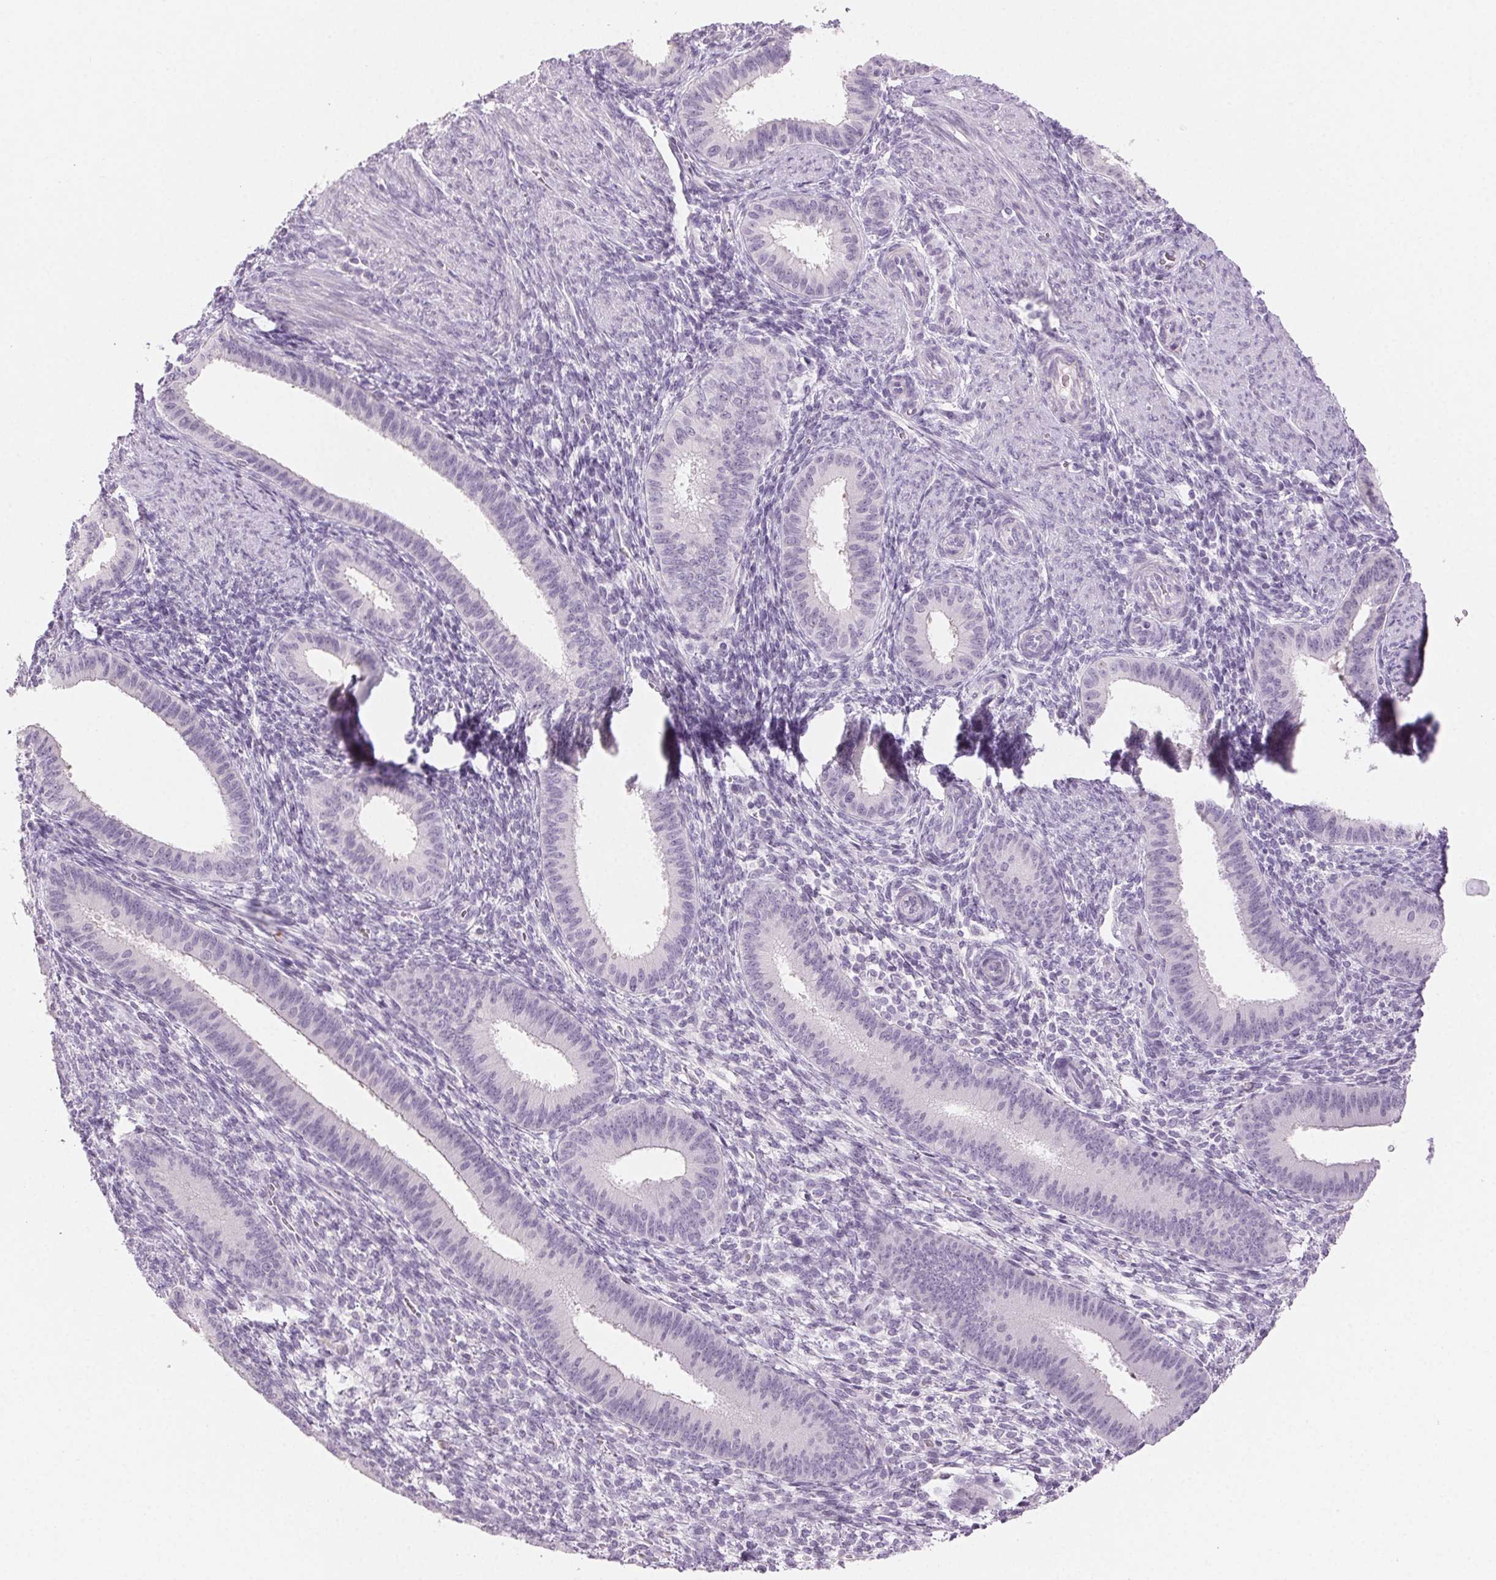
{"staining": {"intensity": "negative", "quantity": "none", "location": "none"}, "tissue": "endometrium", "cell_type": "Cells in endometrial stroma", "image_type": "normal", "snomed": [{"axis": "morphology", "description": "Normal tissue, NOS"}, {"axis": "topography", "description": "Endometrium"}], "caption": "A photomicrograph of human endometrium is negative for staining in cells in endometrial stroma.", "gene": "BPIFB2", "patient": {"sex": "female", "age": 39}}